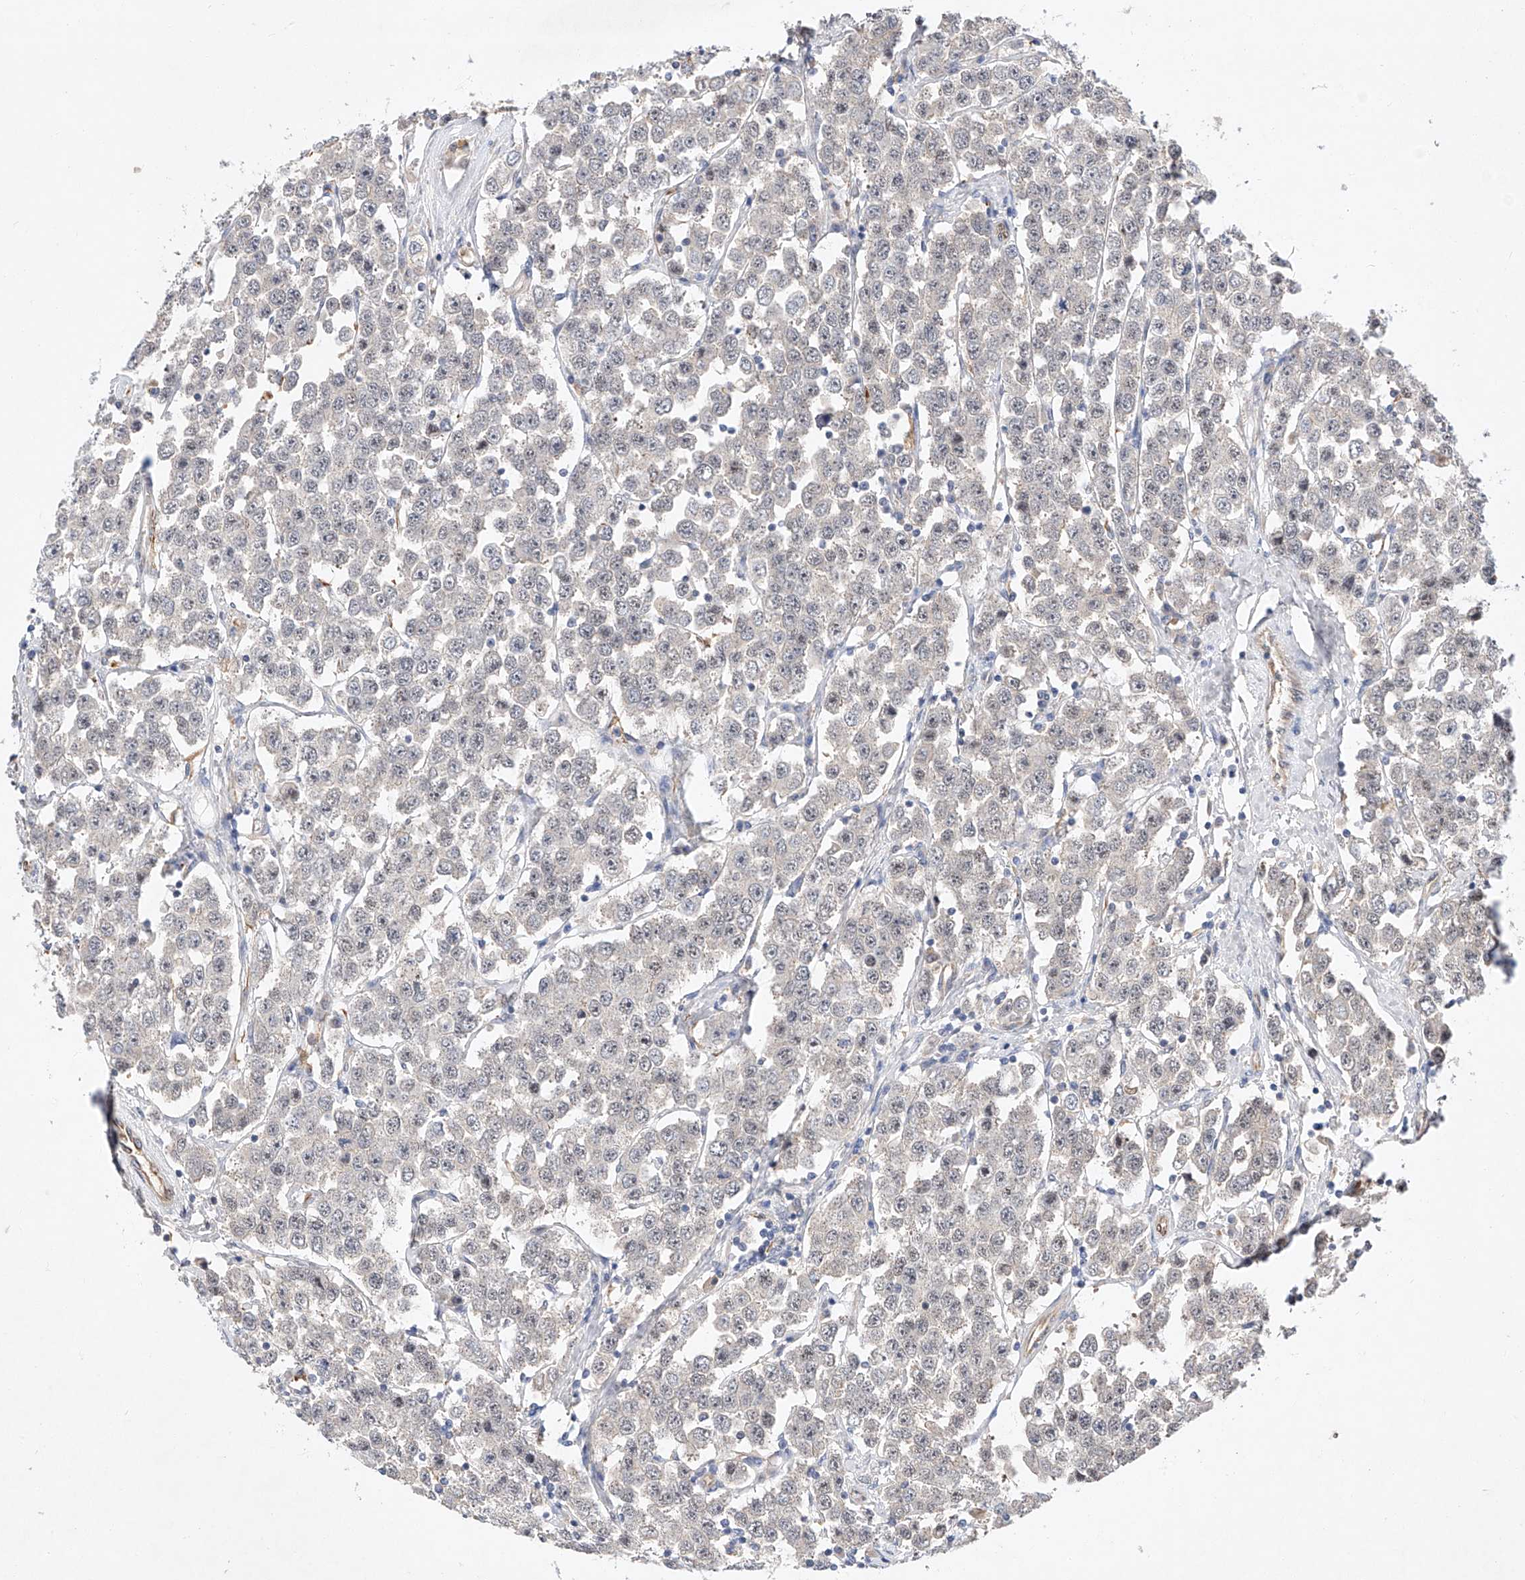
{"staining": {"intensity": "weak", "quantity": "25%-75%", "location": "nuclear"}, "tissue": "testis cancer", "cell_type": "Tumor cells", "image_type": "cancer", "snomed": [{"axis": "morphology", "description": "Seminoma, NOS"}, {"axis": "topography", "description": "Testis"}], "caption": "A low amount of weak nuclear expression is present in about 25%-75% of tumor cells in testis cancer (seminoma) tissue.", "gene": "AMD1", "patient": {"sex": "male", "age": 28}}